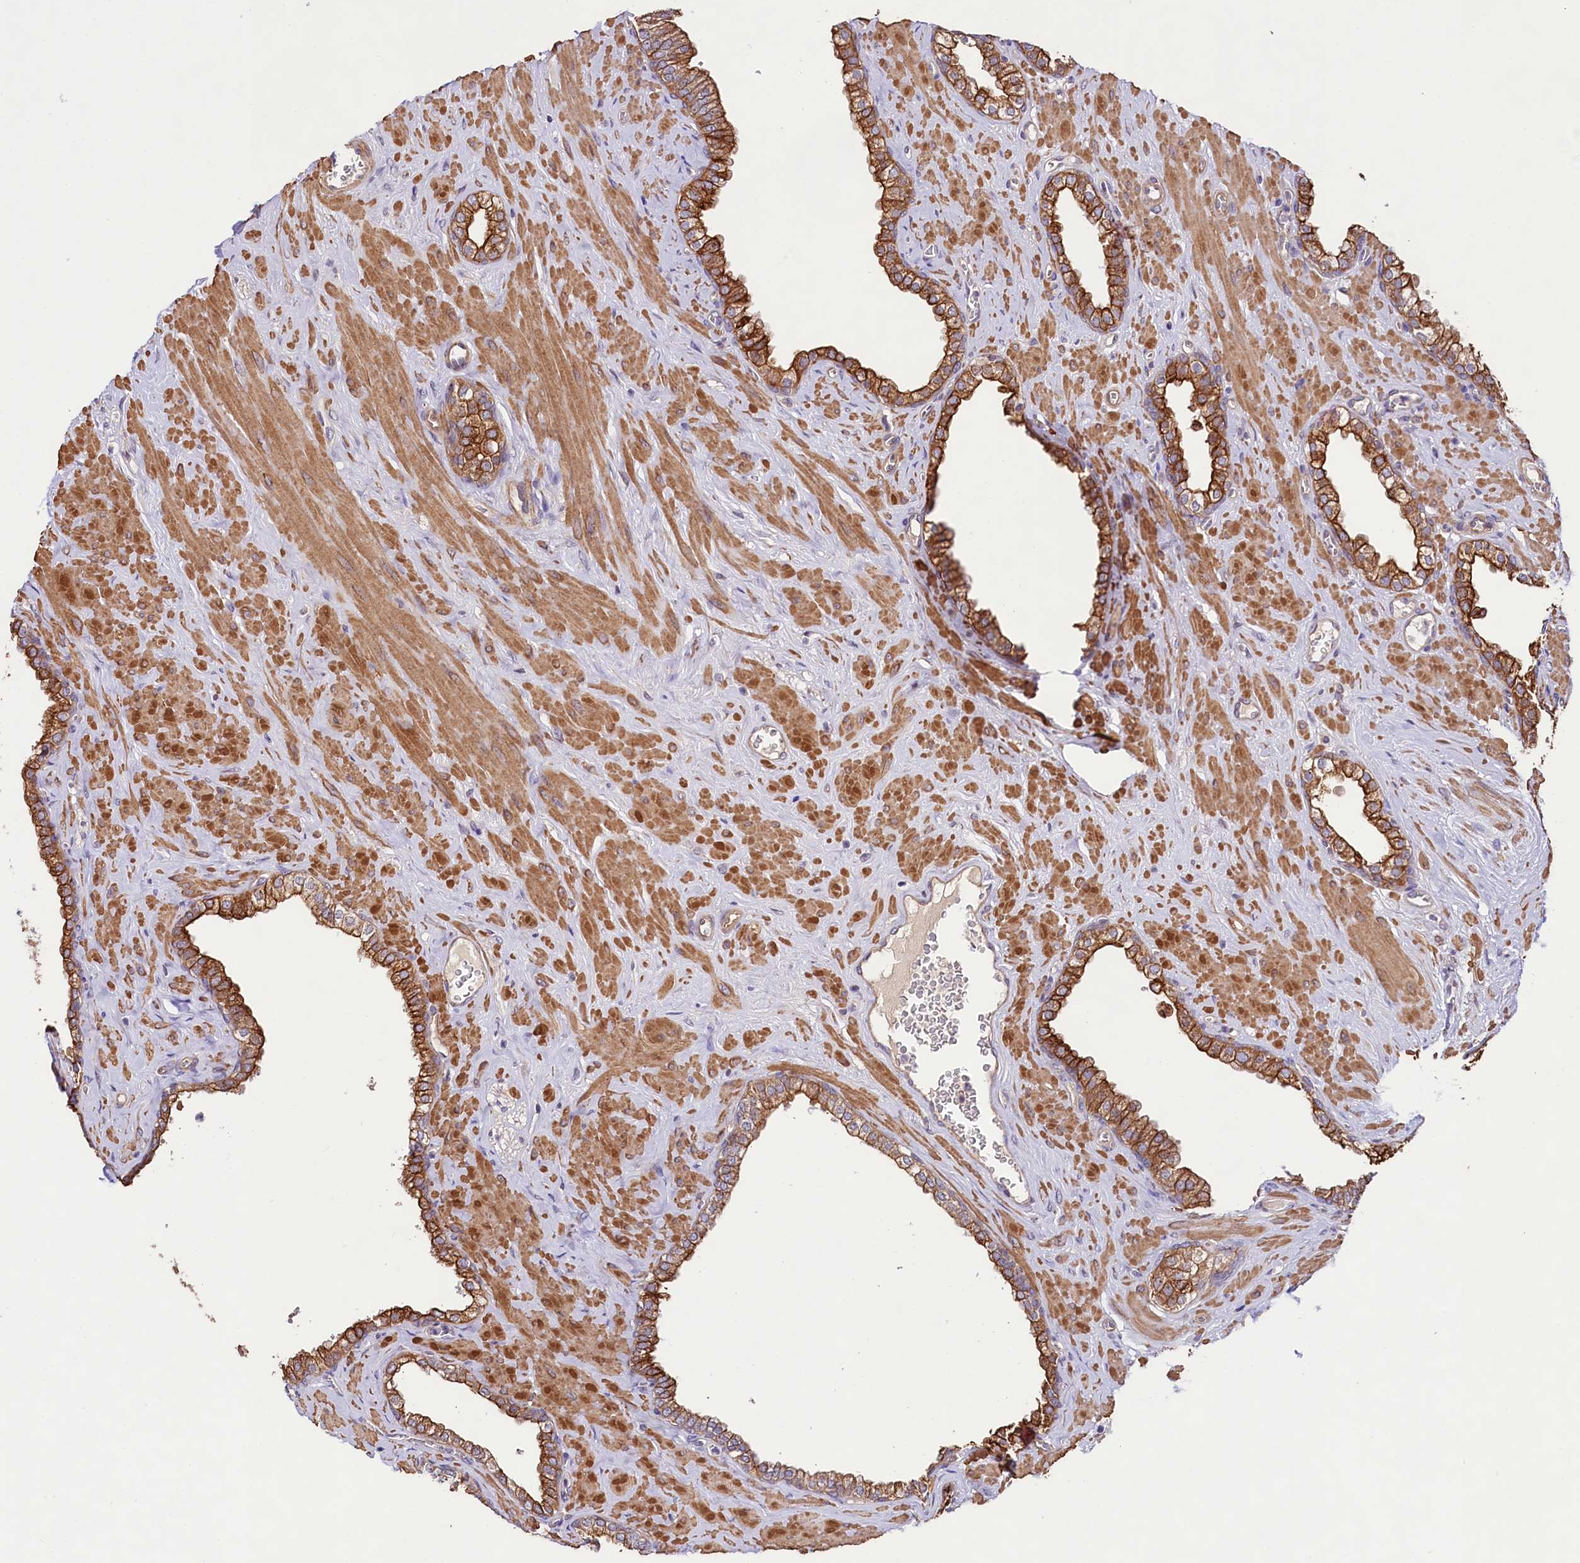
{"staining": {"intensity": "strong", "quantity": ">75%", "location": "cytoplasmic/membranous"}, "tissue": "prostate", "cell_type": "Glandular cells", "image_type": "normal", "snomed": [{"axis": "morphology", "description": "Normal tissue, NOS"}, {"axis": "morphology", "description": "Urothelial carcinoma, Low grade"}, {"axis": "topography", "description": "Urinary bladder"}, {"axis": "topography", "description": "Prostate"}], "caption": "Immunohistochemical staining of benign human prostate demonstrates >75% levels of strong cytoplasmic/membranous protein positivity in about >75% of glandular cells. Ihc stains the protein in brown and the nuclei are stained blue.", "gene": "VPS11", "patient": {"sex": "male", "age": 60}}